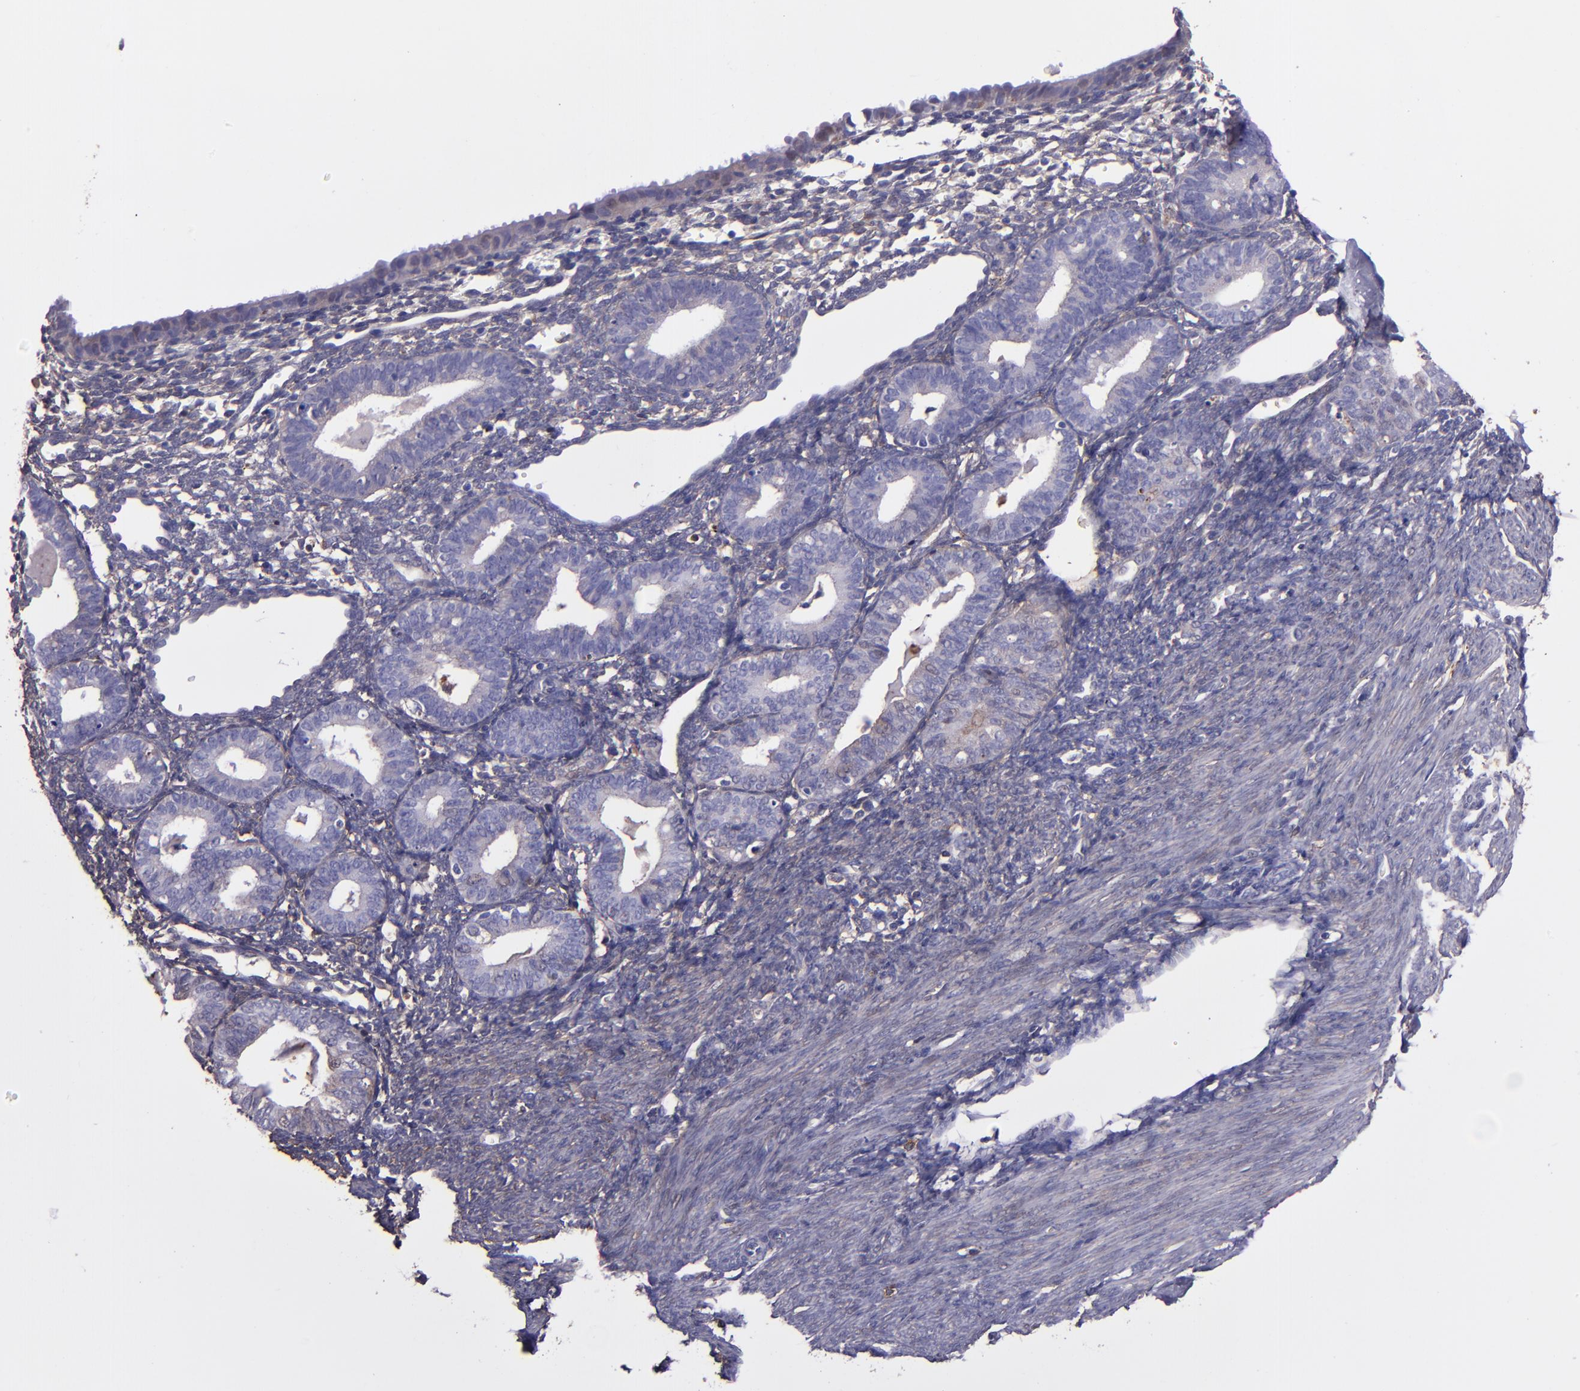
{"staining": {"intensity": "weak", "quantity": "<25%", "location": "cytoplasmic/membranous,nuclear"}, "tissue": "endometrium", "cell_type": "Cells in endometrial stroma", "image_type": "normal", "snomed": [{"axis": "morphology", "description": "Normal tissue, NOS"}, {"axis": "topography", "description": "Endometrium"}], "caption": "This photomicrograph is of unremarkable endometrium stained with IHC to label a protein in brown with the nuclei are counter-stained blue. There is no expression in cells in endometrial stroma. (Stains: DAB IHC with hematoxylin counter stain, Microscopy: brightfield microscopy at high magnification).", "gene": "WASH6P", "patient": {"sex": "female", "age": 61}}